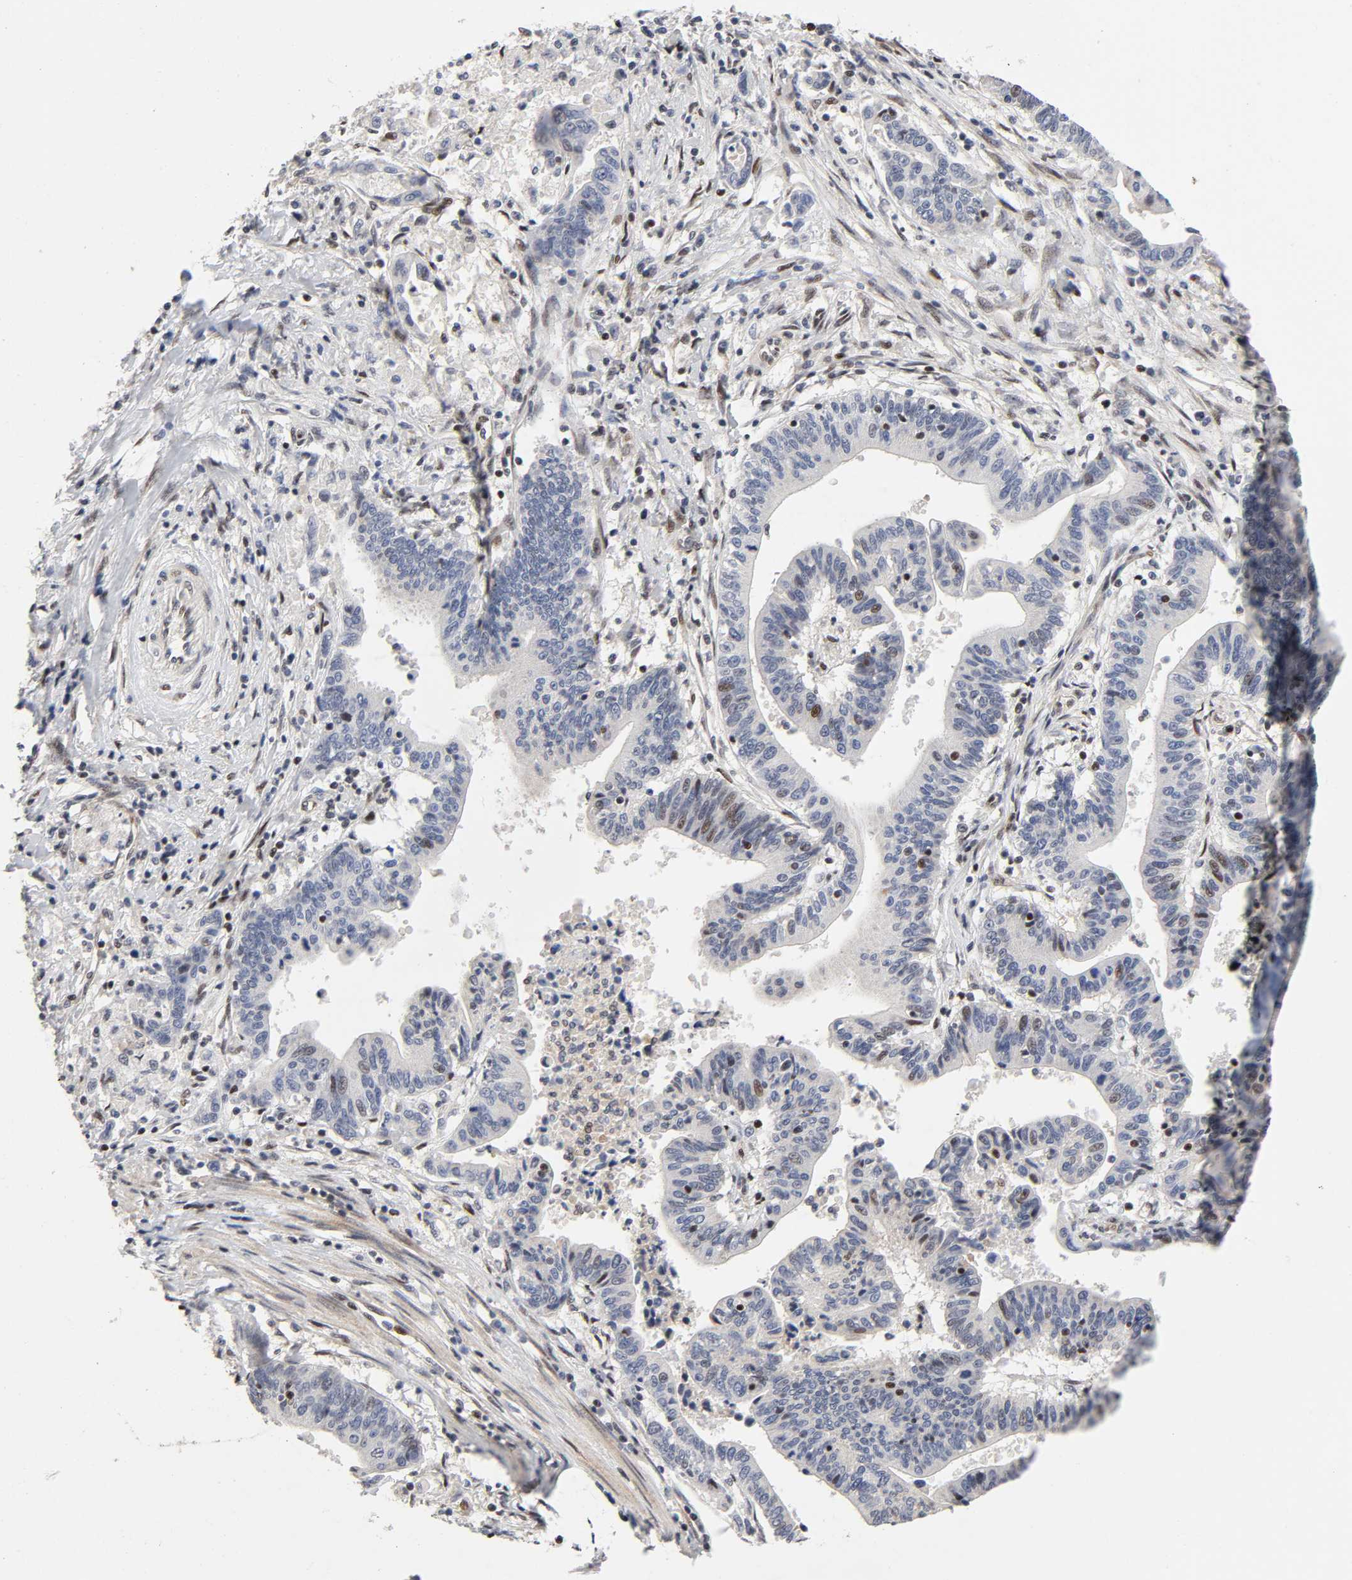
{"staining": {"intensity": "moderate", "quantity": "<25%", "location": "nuclear"}, "tissue": "pancreatic cancer", "cell_type": "Tumor cells", "image_type": "cancer", "snomed": [{"axis": "morphology", "description": "Adenocarcinoma, NOS"}, {"axis": "topography", "description": "Pancreas"}], "caption": "Protein staining displays moderate nuclear staining in about <25% of tumor cells in adenocarcinoma (pancreatic).", "gene": "STK38", "patient": {"sex": "female", "age": 48}}